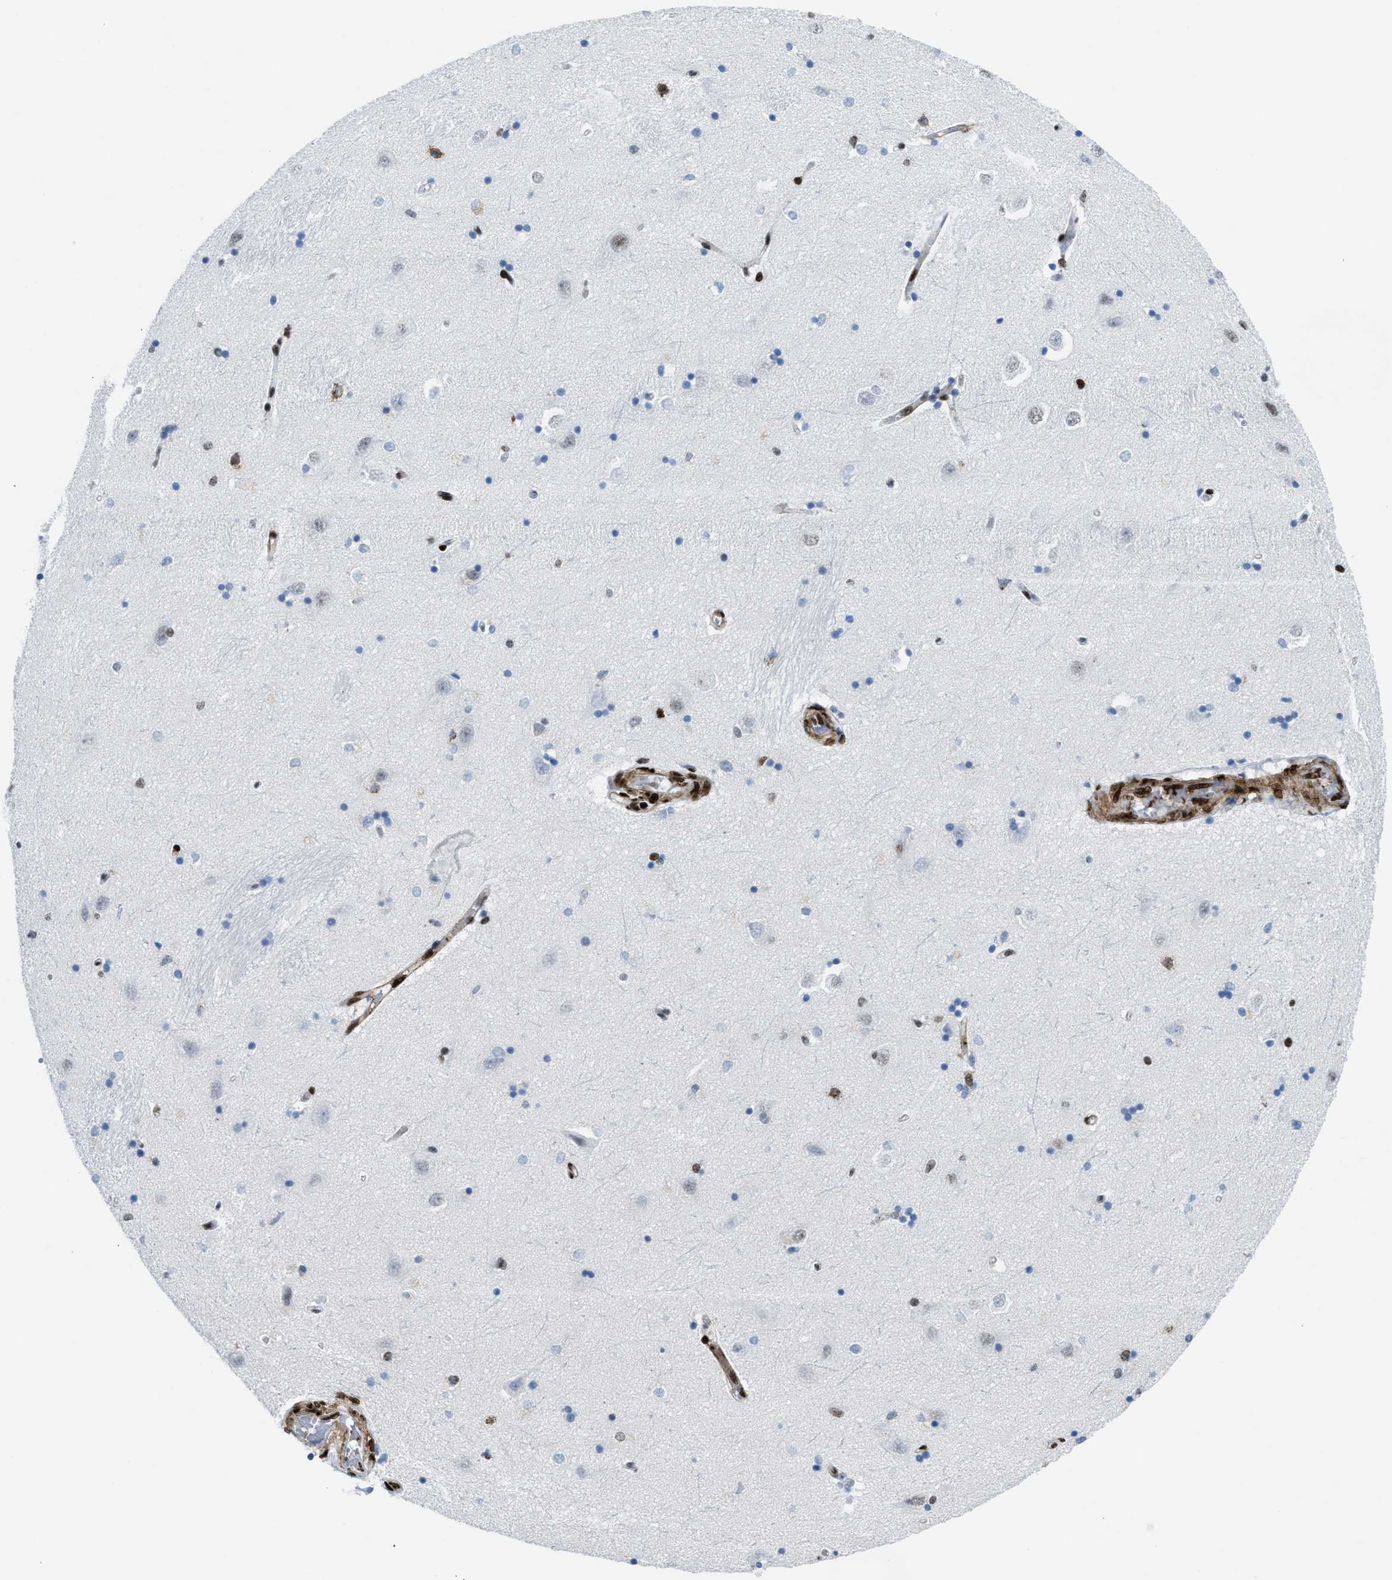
{"staining": {"intensity": "strong", "quantity": "<25%", "location": "nuclear"}, "tissue": "hippocampus", "cell_type": "Glial cells", "image_type": "normal", "snomed": [{"axis": "morphology", "description": "Normal tissue, NOS"}, {"axis": "topography", "description": "Hippocampus"}], "caption": "A brown stain shows strong nuclear staining of a protein in glial cells of unremarkable human hippocampus.", "gene": "NONO", "patient": {"sex": "male", "age": 45}}